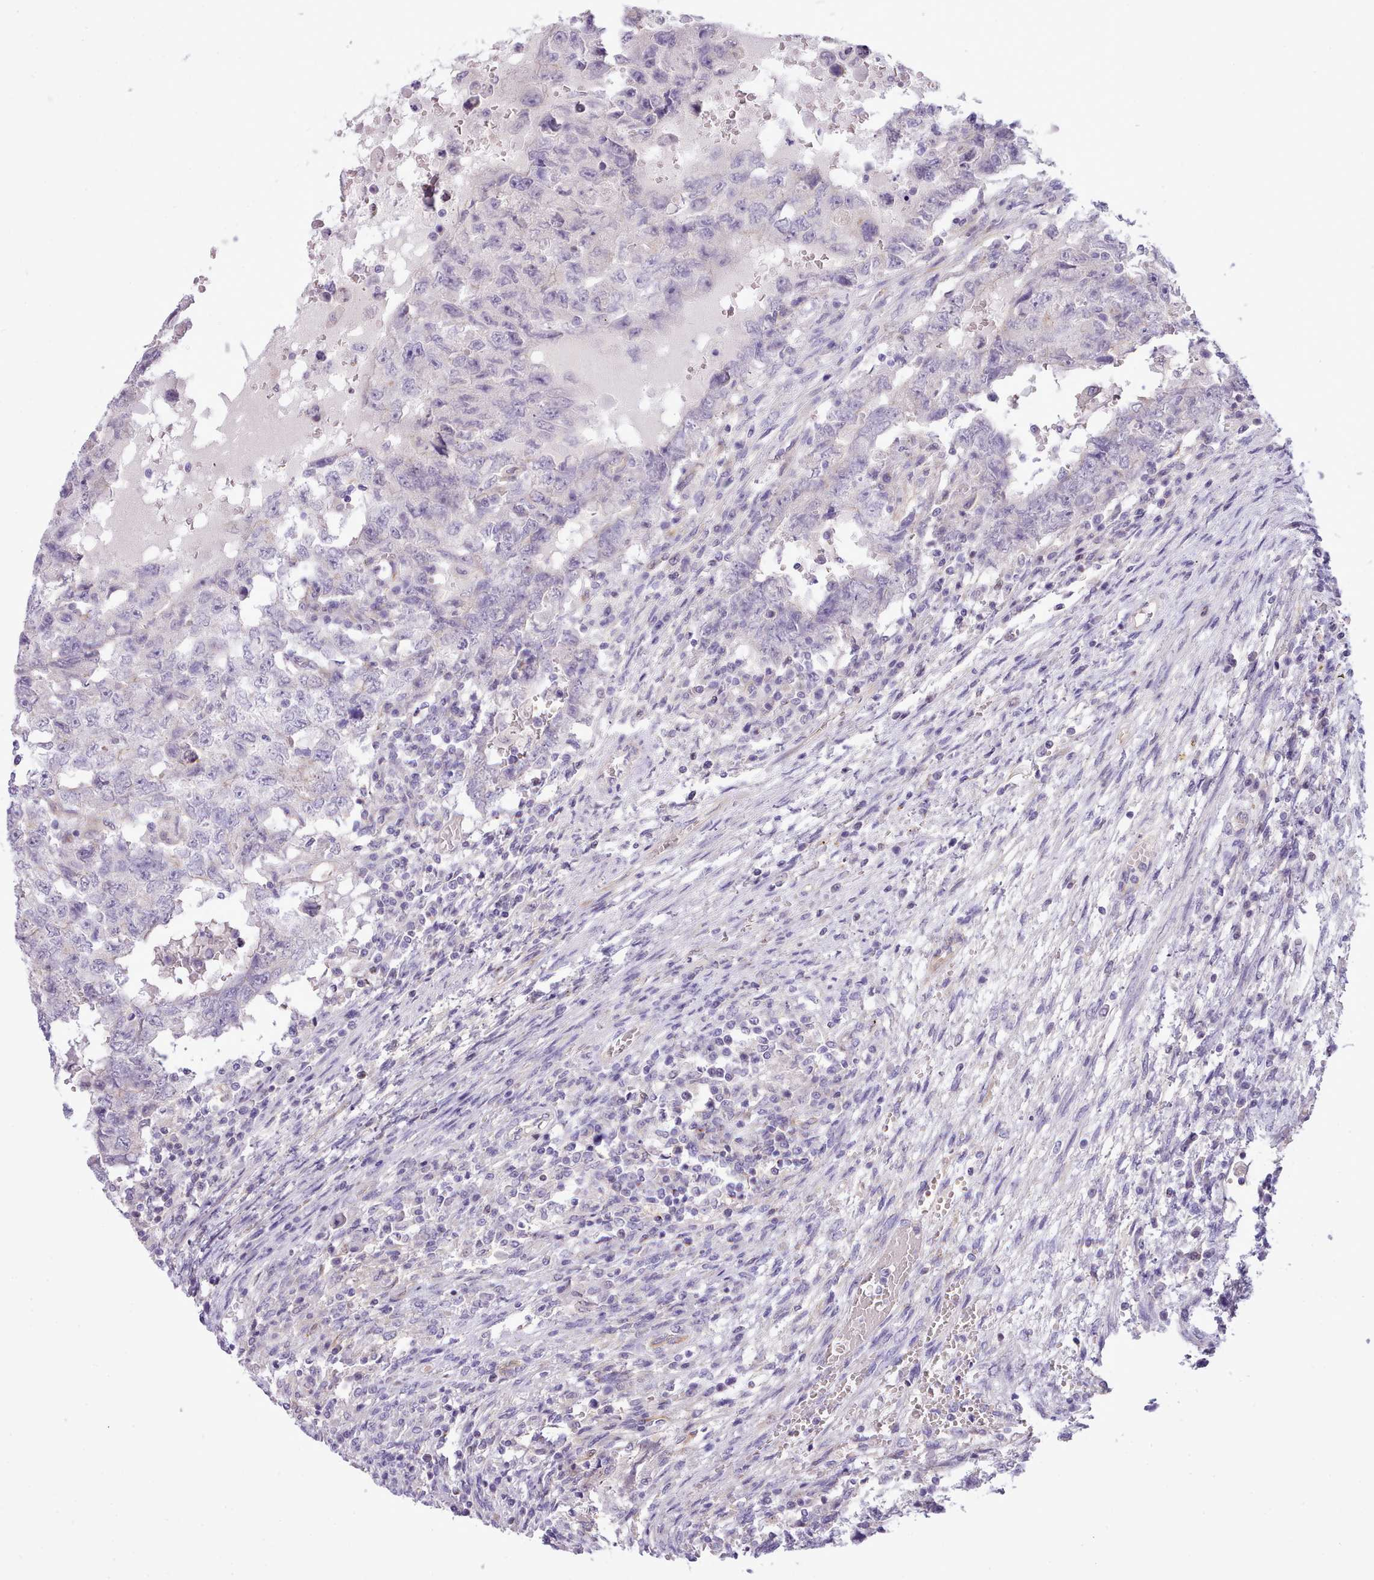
{"staining": {"intensity": "moderate", "quantity": "<25%", "location": "cytoplasmic/membranous"}, "tissue": "testis cancer", "cell_type": "Tumor cells", "image_type": "cancer", "snomed": [{"axis": "morphology", "description": "Carcinoma, Embryonal, NOS"}, {"axis": "topography", "description": "Testis"}], "caption": "Human testis cancer stained for a protein (brown) reveals moderate cytoplasmic/membranous positive expression in approximately <25% of tumor cells.", "gene": "CYP2A13", "patient": {"sex": "male", "age": 26}}